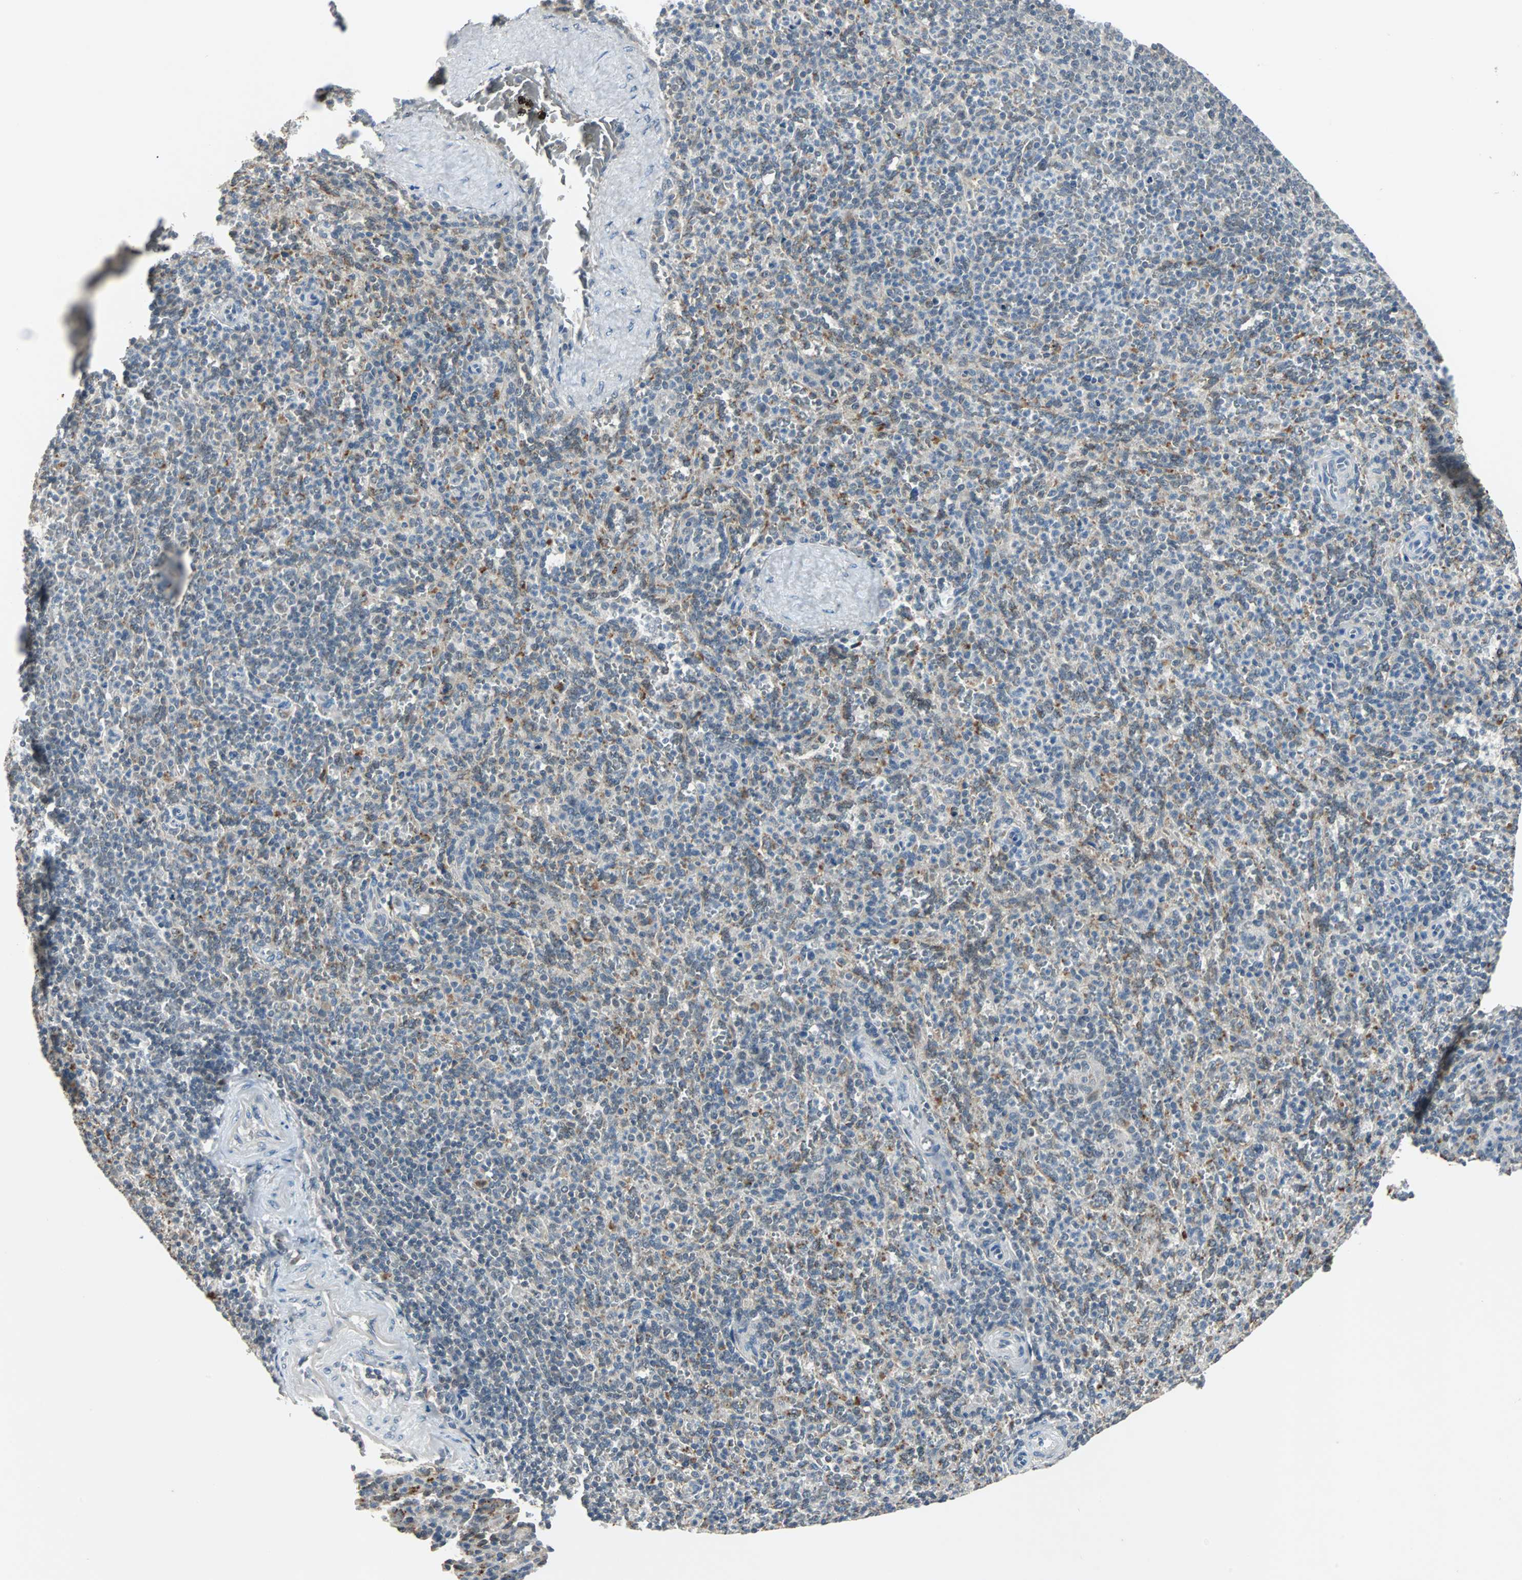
{"staining": {"intensity": "moderate", "quantity": "25%-75%", "location": "cytoplasmic/membranous"}, "tissue": "spleen", "cell_type": "Cells in red pulp", "image_type": "normal", "snomed": [{"axis": "morphology", "description": "Normal tissue, NOS"}, {"axis": "topography", "description": "Spleen"}], "caption": "Immunohistochemical staining of normal human spleen displays moderate cytoplasmic/membranous protein staining in about 25%-75% of cells in red pulp.", "gene": "HLX", "patient": {"sex": "male", "age": 36}}